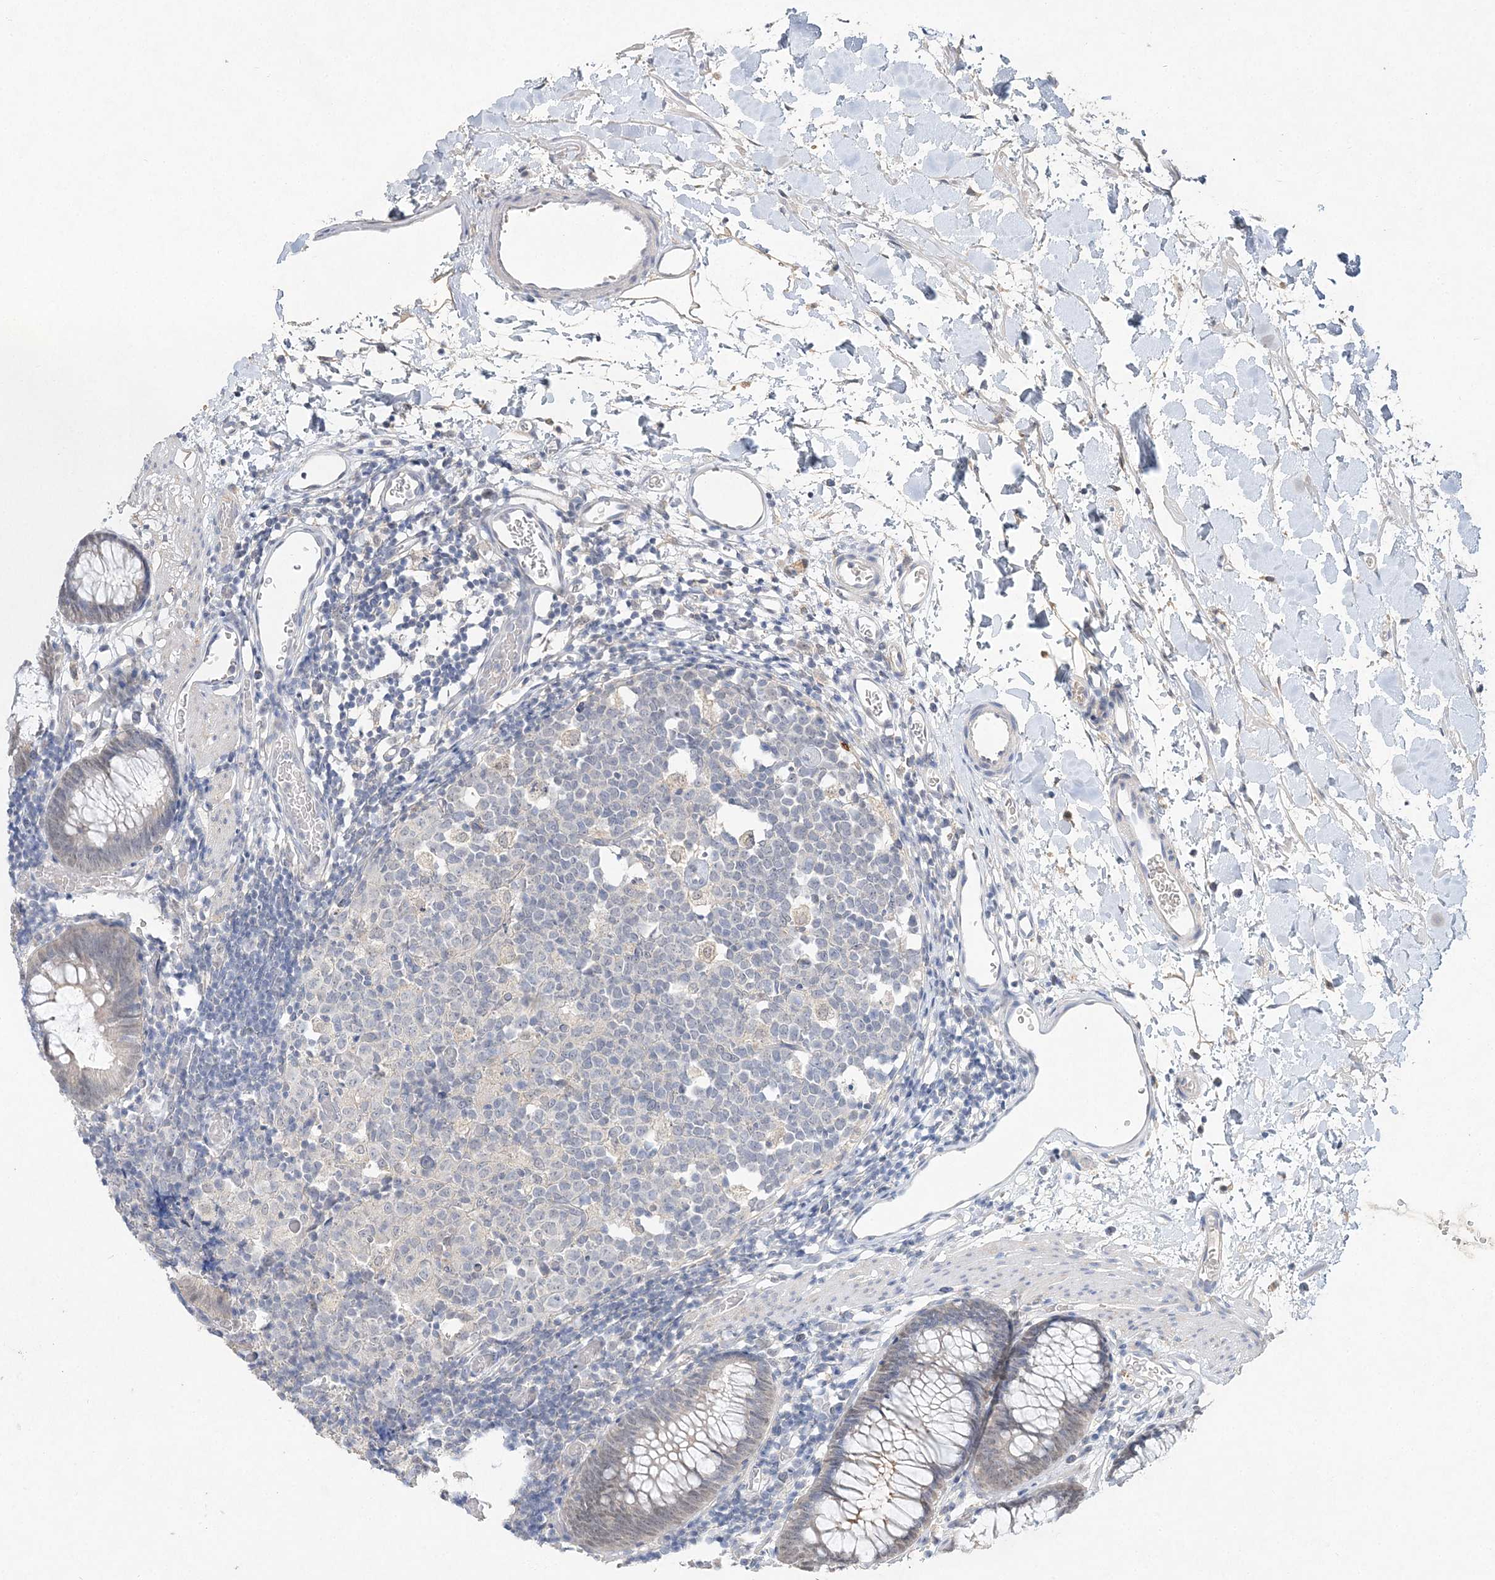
{"staining": {"intensity": "negative", "quantity": "none", "location": "none"}, "tissue": "colon", "cell_type": "Endothelial cells", "image_type": "normal", "snomed": [{"axis": "morphology", "description": "Normal tissue, NOS"}, {"axis": "topography", "description": "Colon"}], "caption": "Human colon stained for a protein using immunohistochemistry (IHC) displays no staining in endothelial cells.", "gene": "MAT2B", "patient": {"sex": "male", "age": 14}}